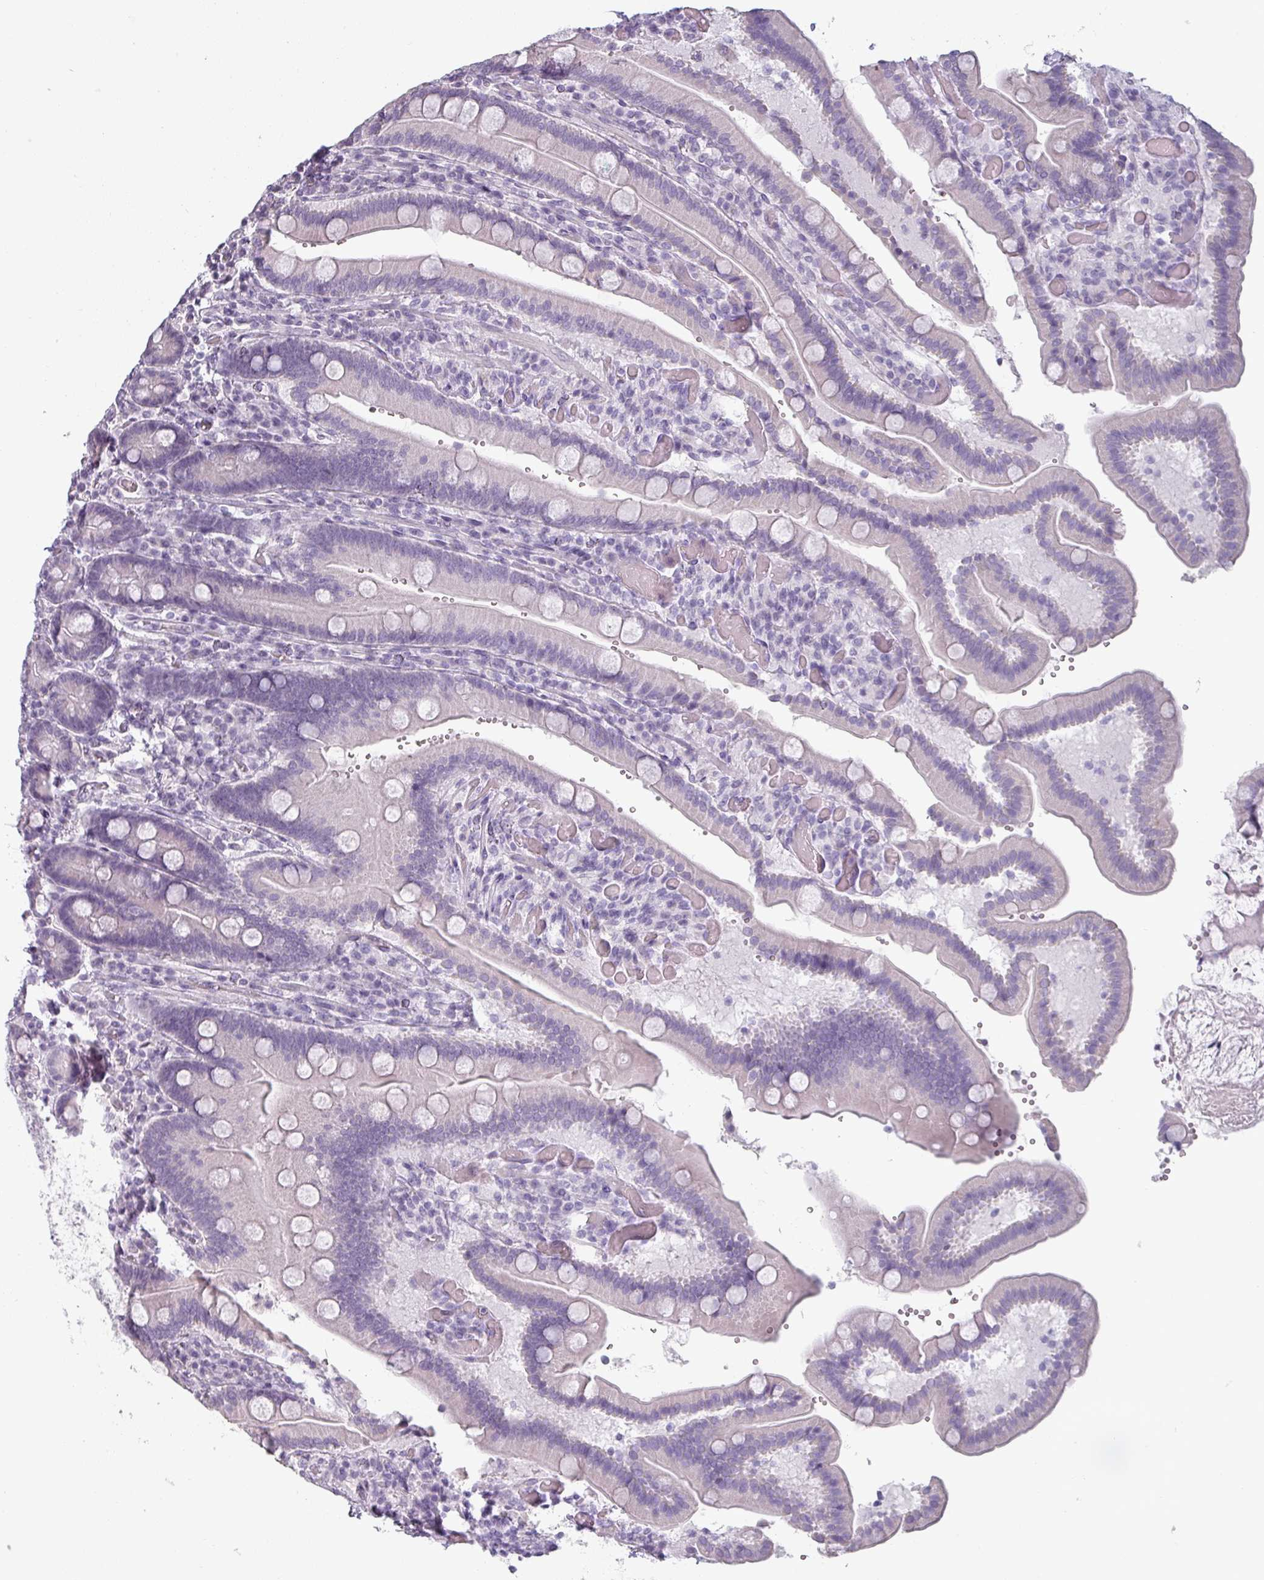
{"staining": {"intensity": "negative", "quantity": "none", "location": "none"}, "tissue": "duodenum", "cell_type": "Glandular cells", "image_type": "normal", "snomed": [{"axis": "morphology", "description": "Normal tissue, NOS"}, {"axis": "topography", "description": "Duodenum"}], "caption": "Glandular cells show no significant protein staining in normal duodenum. The staining is performed using DAB brown chromogen with nuclei counter-stained in using hematoxylin.", "gene": "SFTPA1", "patient": {"sex": "female", "age": 62}}